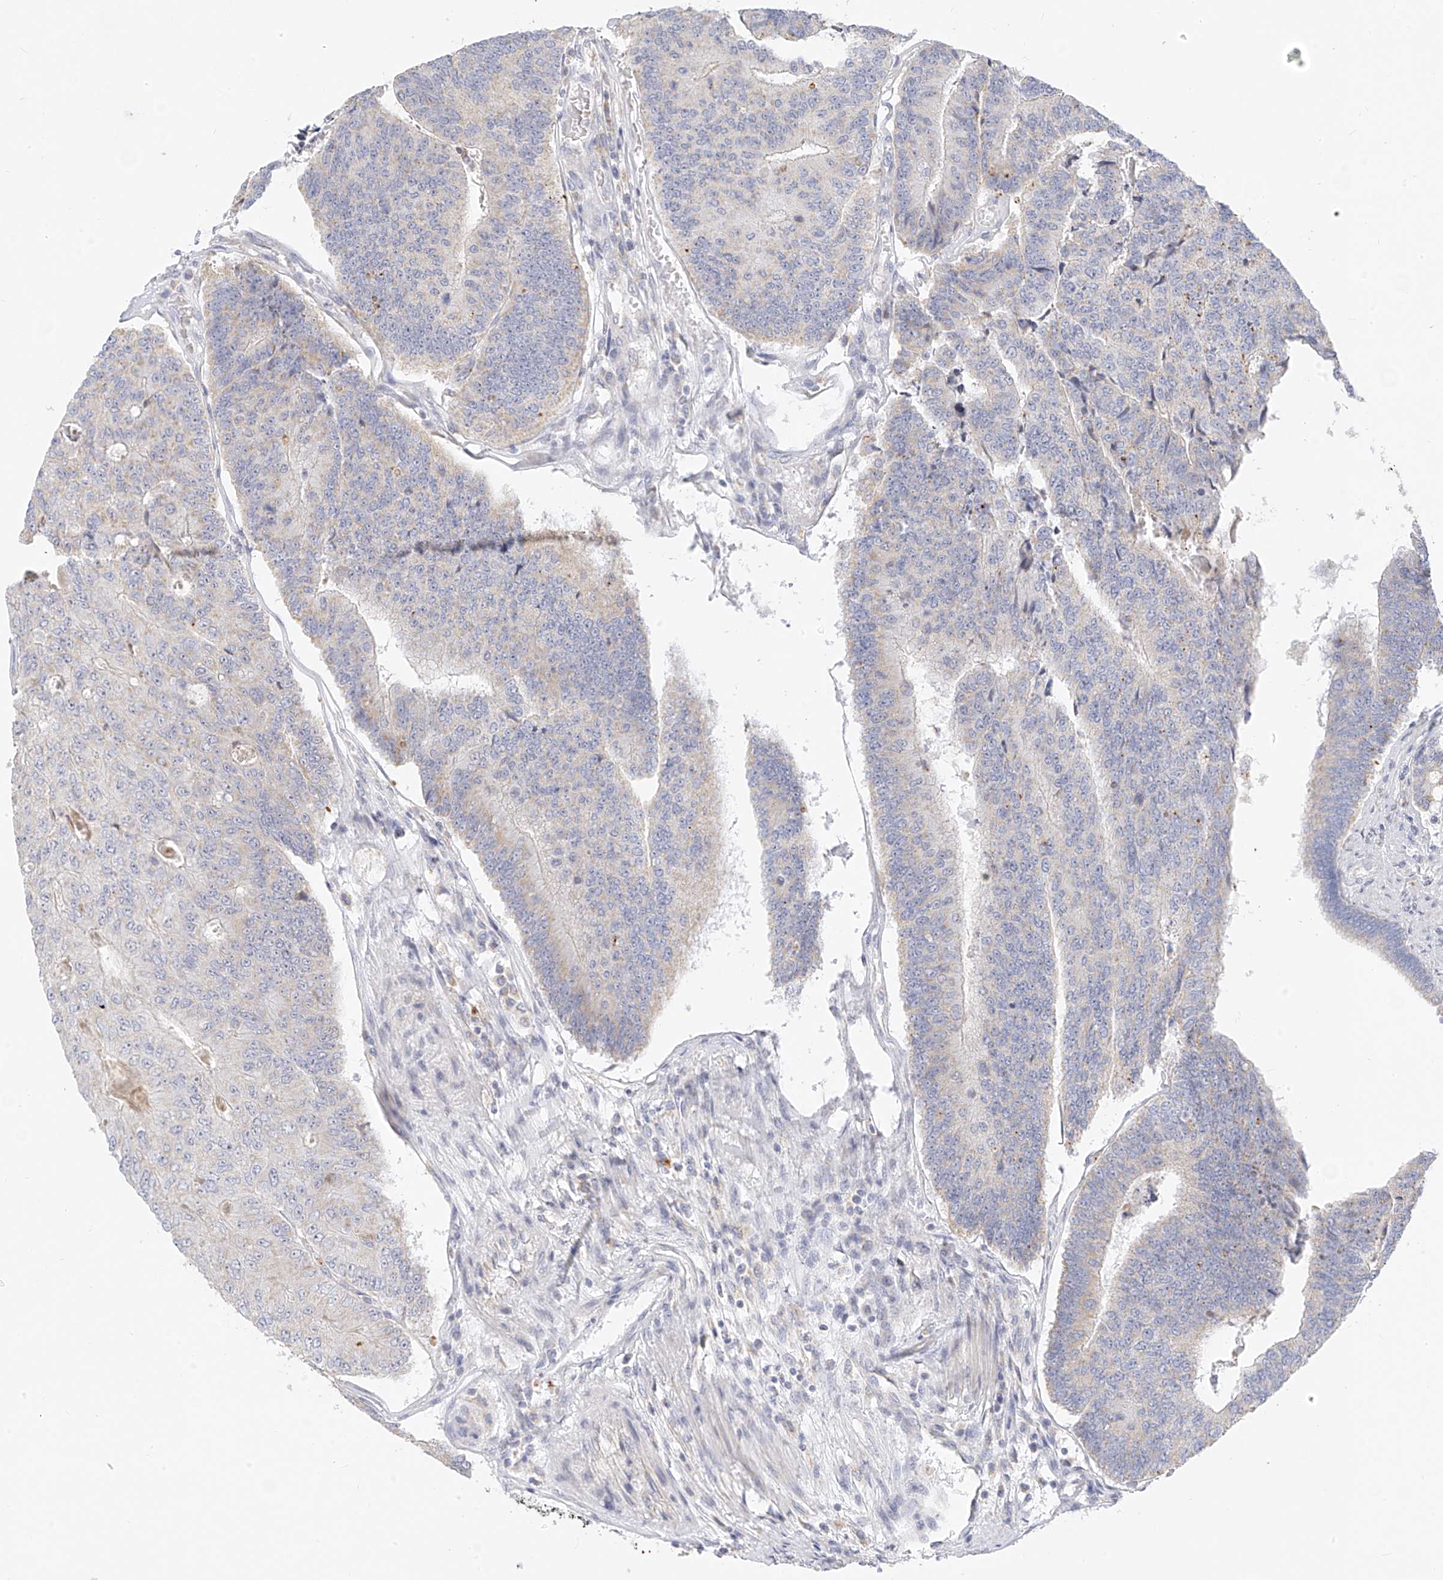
{"staining": {"intensity": "weak", "quantity": "<25%", "location": "cytoplasmic/membranous"}, "tissue": "colorectal cancer", "cell_type": "Tumor cells", "image_type": "cancer", "snomed": [{"axis": "morphology", "description": "Adenocarcinoma, NOS"}, {"axis": "topography", "description": "Colon"}], "caption": "DAB immunohistochemical staining of colorectal cancer (adenocarcinoma) displays no significant staining in tumor cells.", "gene": "ZNF404", "patient": {"sex": "female", "age": 67}}